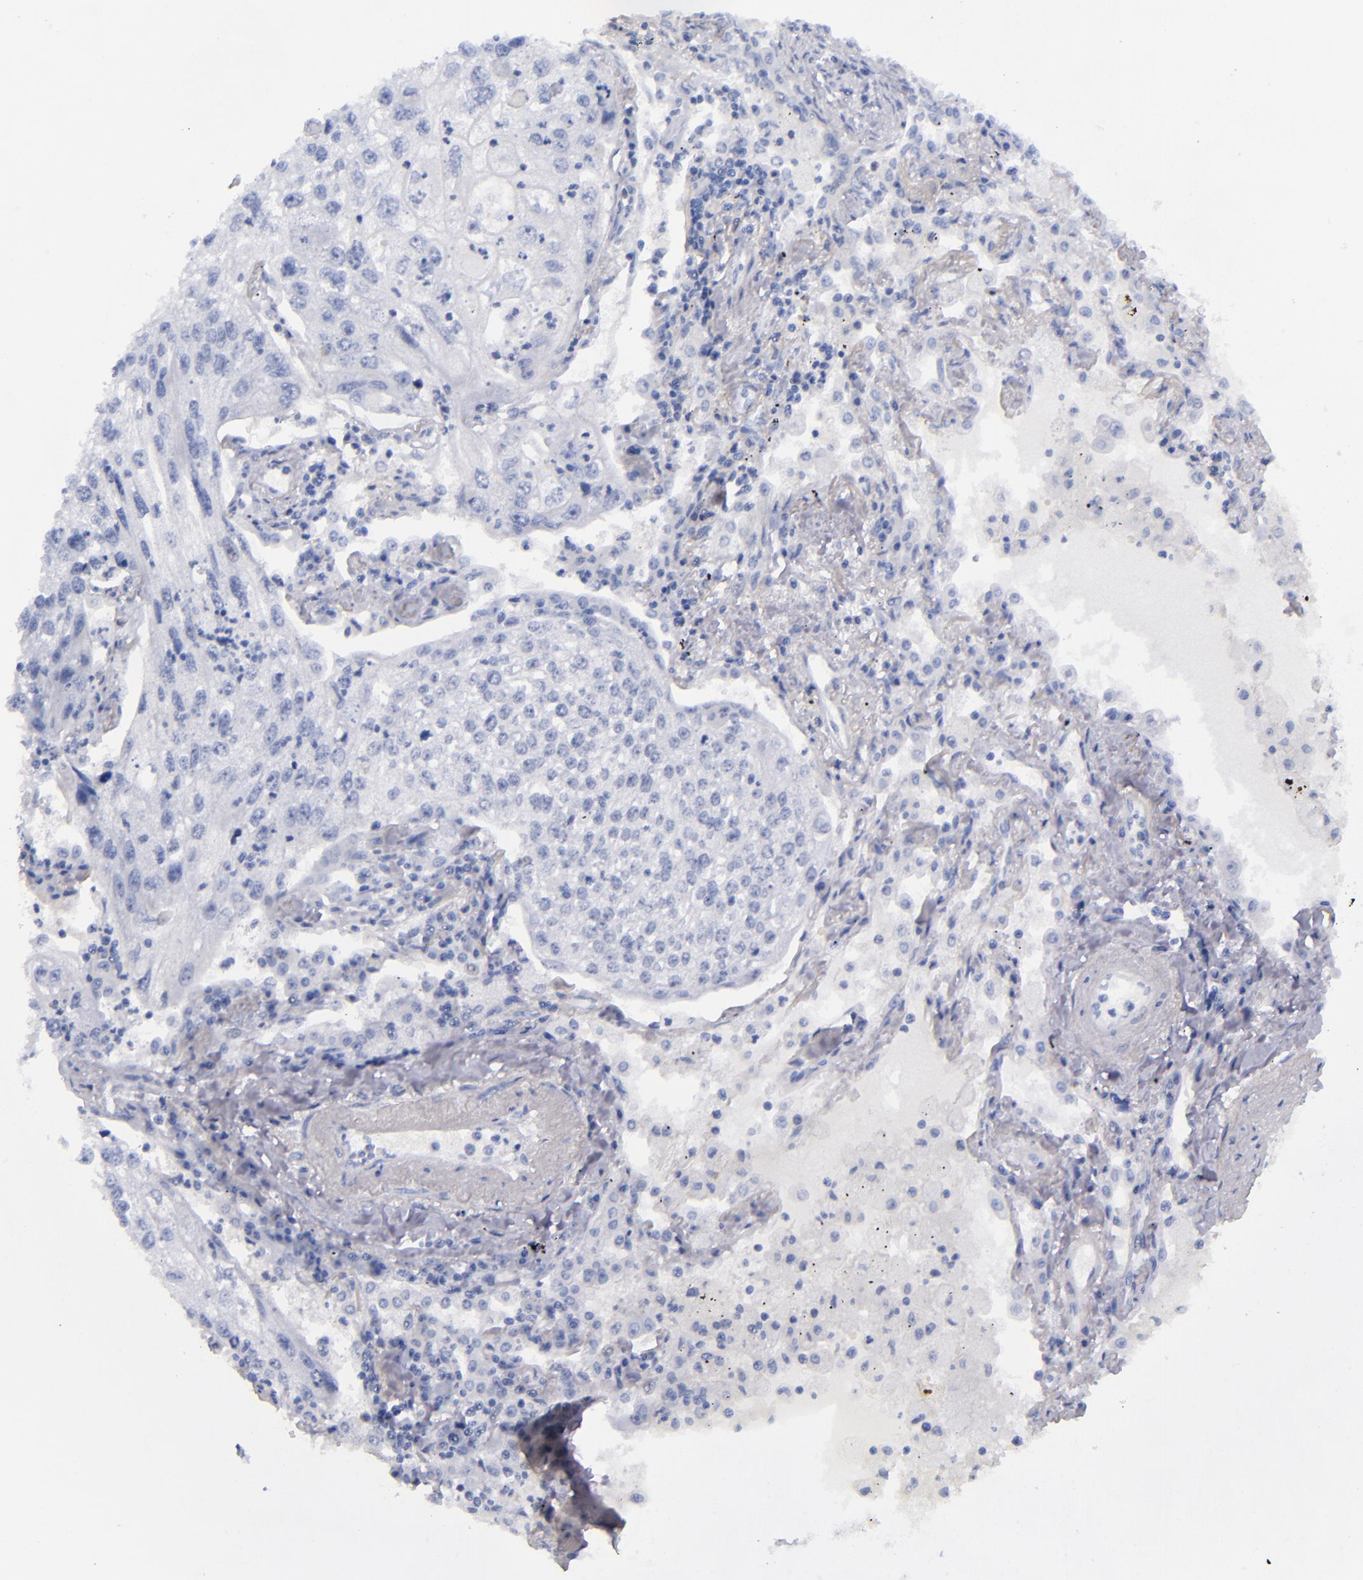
{"staining": {"intensity": "negative", "quantity": "none", "location": "none"}, "tissue": "lung cancer", "cell_type": "Tumor cells", "image_type": "cancer", "snomed": [{"axis": "morphology", "description": "Squamous cell carcinoma, NOS"}, {"axis": "topography", "description": "Lung"}], "caption": "The histopathology image reveals no staining of tumor cells in lung cancer (squamous cell carcinoma).", "gene": "MCM7", "patient": {"sex": "male", "age": 75}}